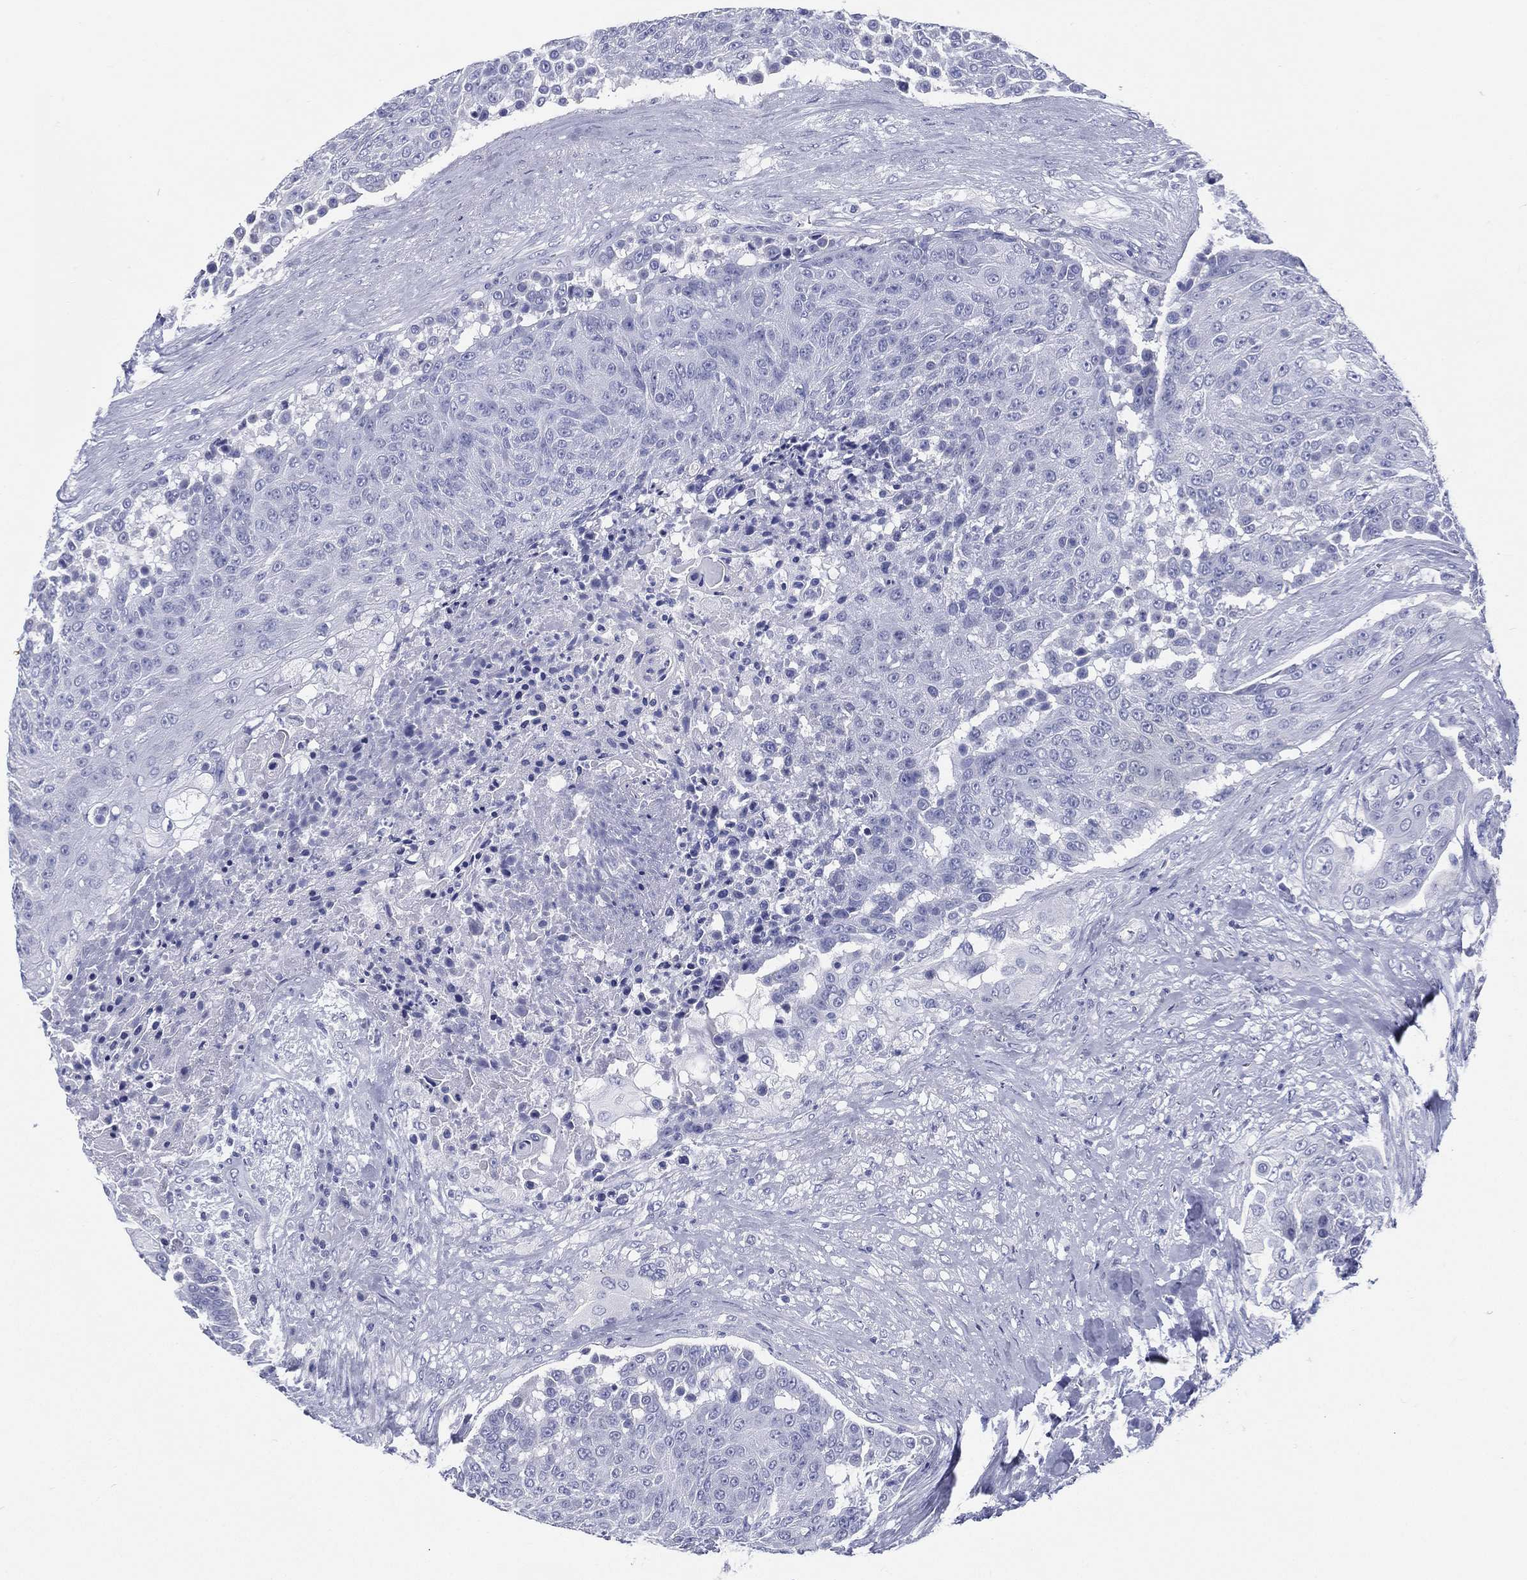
{"staining": {"intensity": "negative", "quantity": "none", "location": "none"}, "tissue": "urothelial cancer", "cell_type": "Tumor cells", "image_type": "cancer", "snomed": [{"axis": "morphology", "description": "Urothelial carcinoma, High grade"}, {"axis": "topography", "description": "Urinary bladder"}], "caption": "An IHC histopathology image of urothelial cancer is shown. There is no staining in tumor cells of urothelial cancer. The staining is performed using DAB brown chromogen with nuclei counter-stained in using hematoxylin.", "gene": "RSPH4A", "patient": {"sex": "female", "age": 63}}